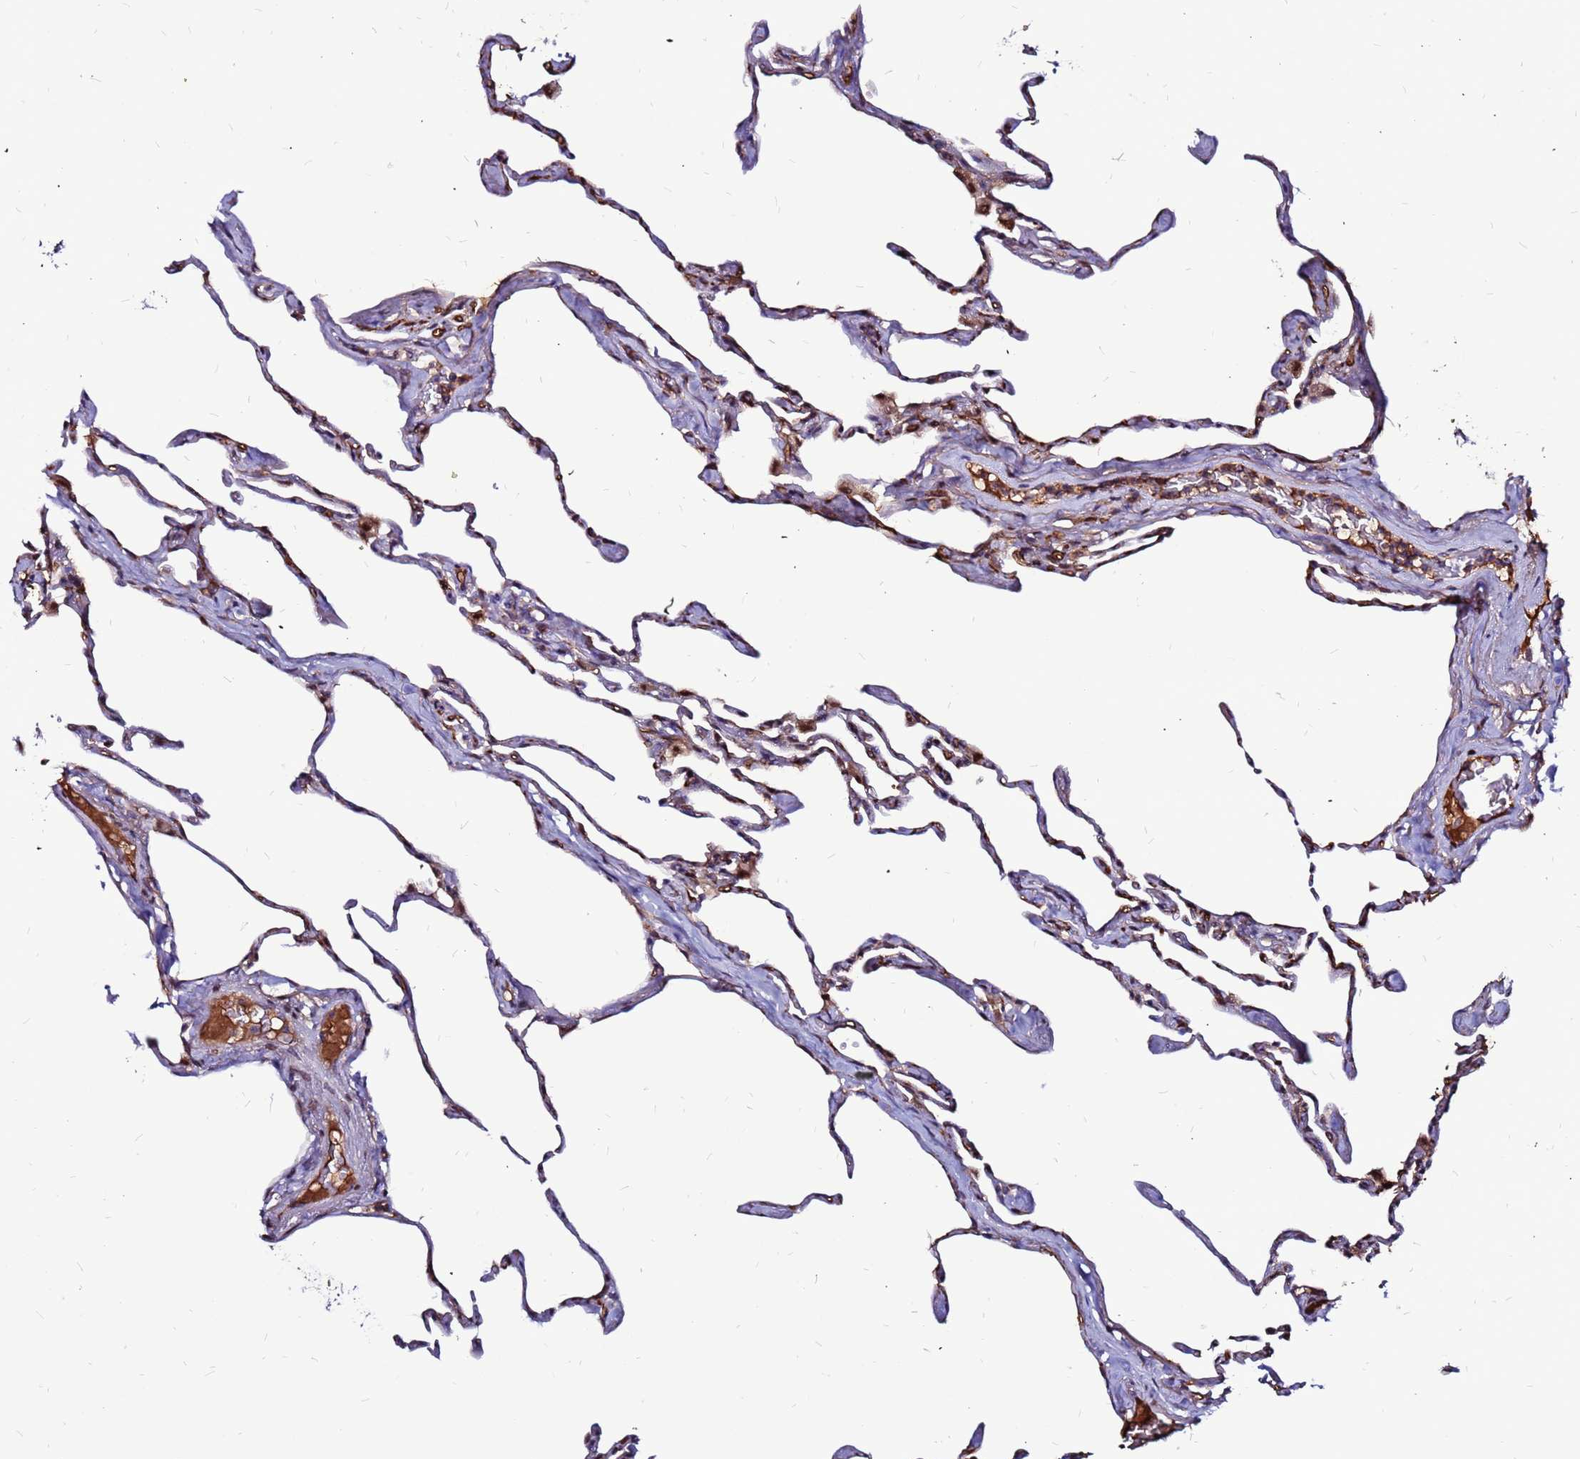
{"staining": {"intensity": "moderate", "quantity": "25%-75%", "location": "cytoplasmic/membranous"}, "tissue": "lung", "cell_type": "Alveolar cells", "image_type": "normal", "snomed": [{"axis": "morphology", "description": "Normal tissue, NOS"}, {"axis": "topography", "description": "Lung"}], "caption": "Immunohistochemistry of benign human lung shows medium levels of moderate cytoplasmic/membranous staining in approximately 25%-75% of alveolar cells.", "gene": "CCDC71", "patient": {"sex": "male", "age": 65}}